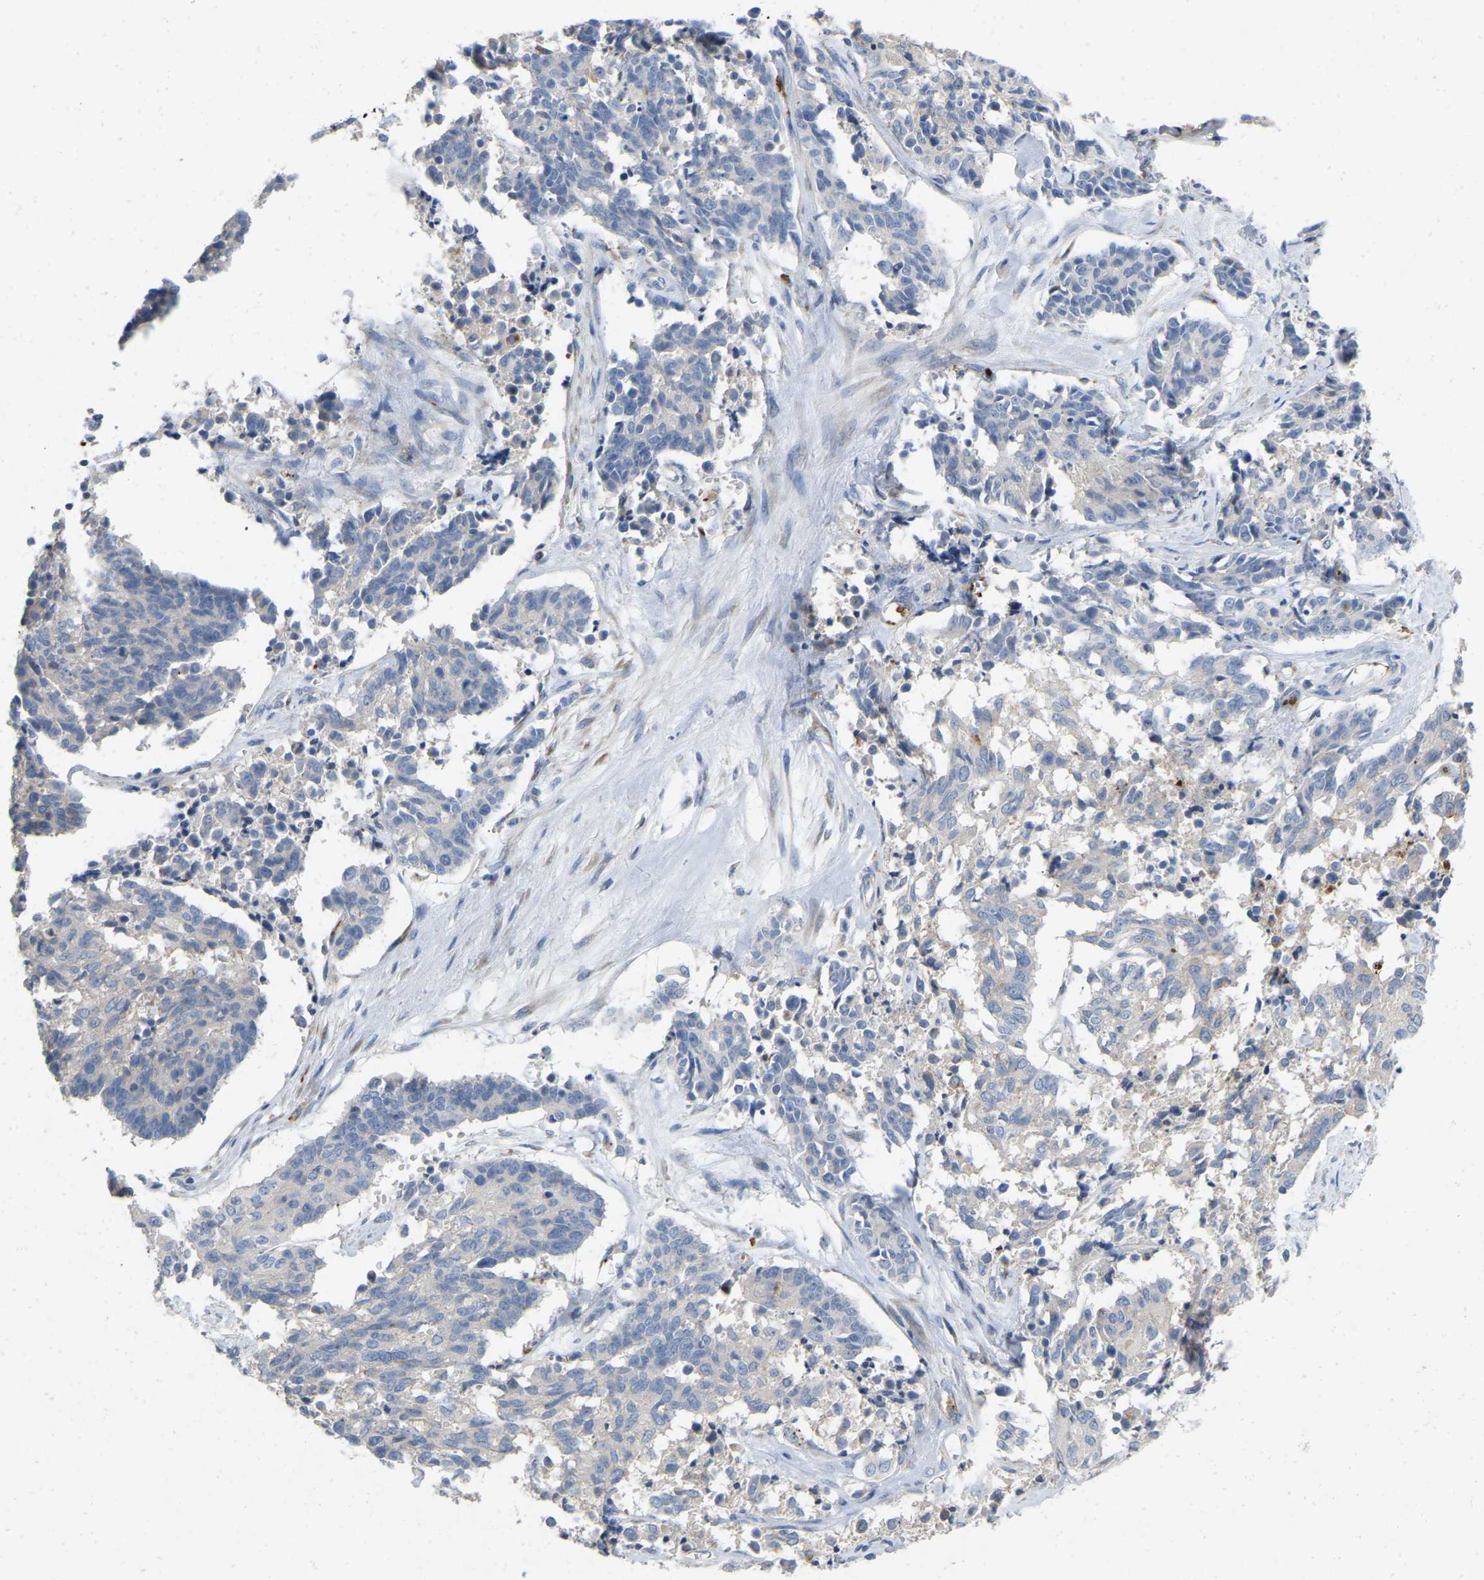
{"staining": {"intensity": "negative", "quantity": "none", "location": "none"}, "tissue": "cervical cancer", "cell_type": "Tumor cells", "image_type": "cancer", "snomed": [{"axis": "morphology", "description": "Squamous cell carcinoma, NOS"}, {"axis": "topography", "description": "Cervix"}], "caption": "This micrograph is of cervical squamous cell carcinoma stained with immunohistochemistry to label a protein in brown with the nuclei are counter-stained blue. There is no positivity in tumor cells.", "gene": "RHEB", "patient": {"sex": "female", "age": 35}}